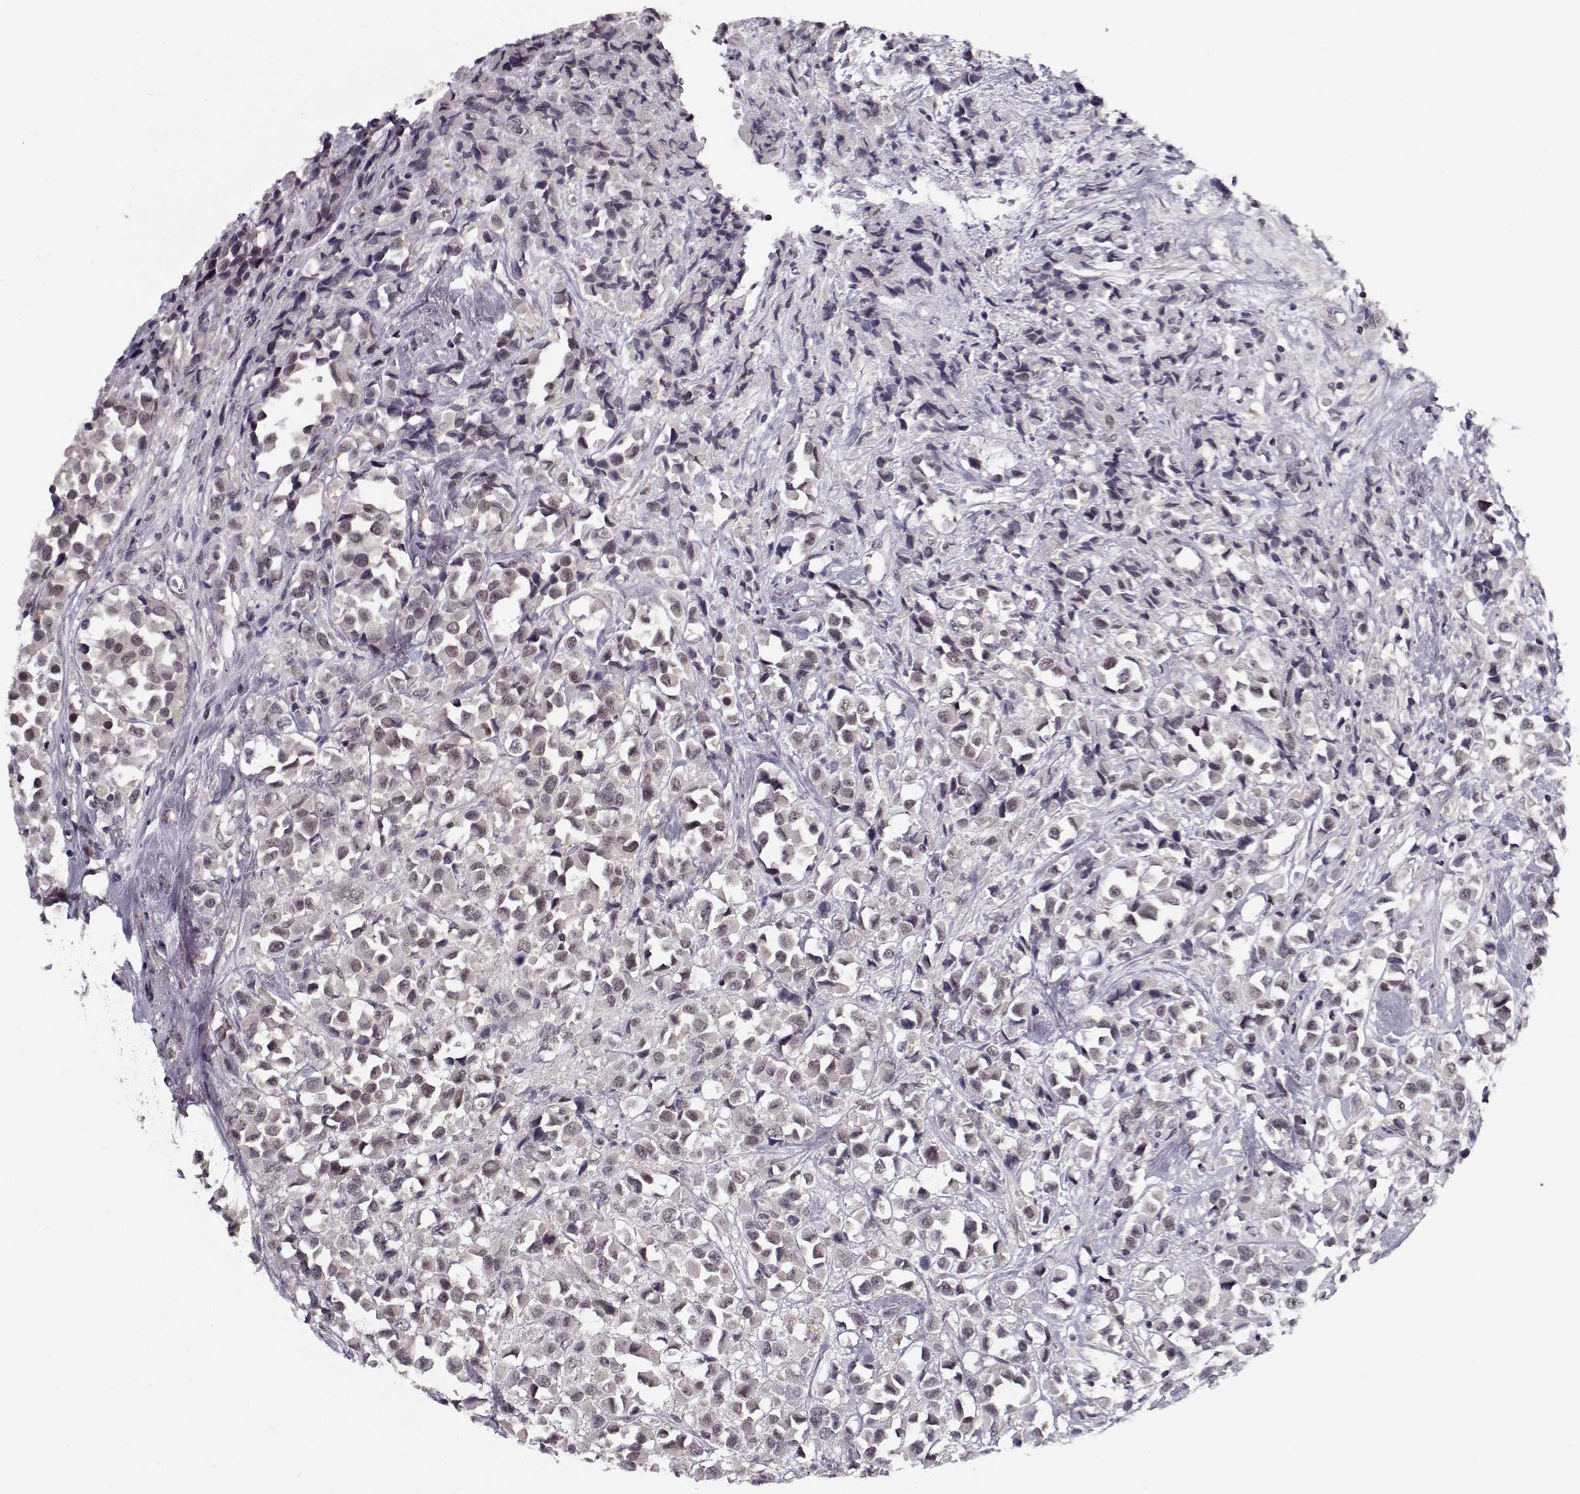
{"staining": {"intensity": "weak", "quantity": "25%-75%", "location": "nuclear"}, "tissue": "breast cancer", "cell_type": "Tumor cells", "image_type": "cancer", "snomed": [{"axis": "morphology", "description": "Duct carcinoma"}, {"axis": "topography", "description": "Breast"}], "caption": "IHC micrograph of human breast intraductal carcinoma stained for a protein (brown), which shows low levels of weak nuclear positivity in approximately 25%-75% of tumor cells.", "gene": "TESPA1", "patient": {"sex": "female", "age": 61}}